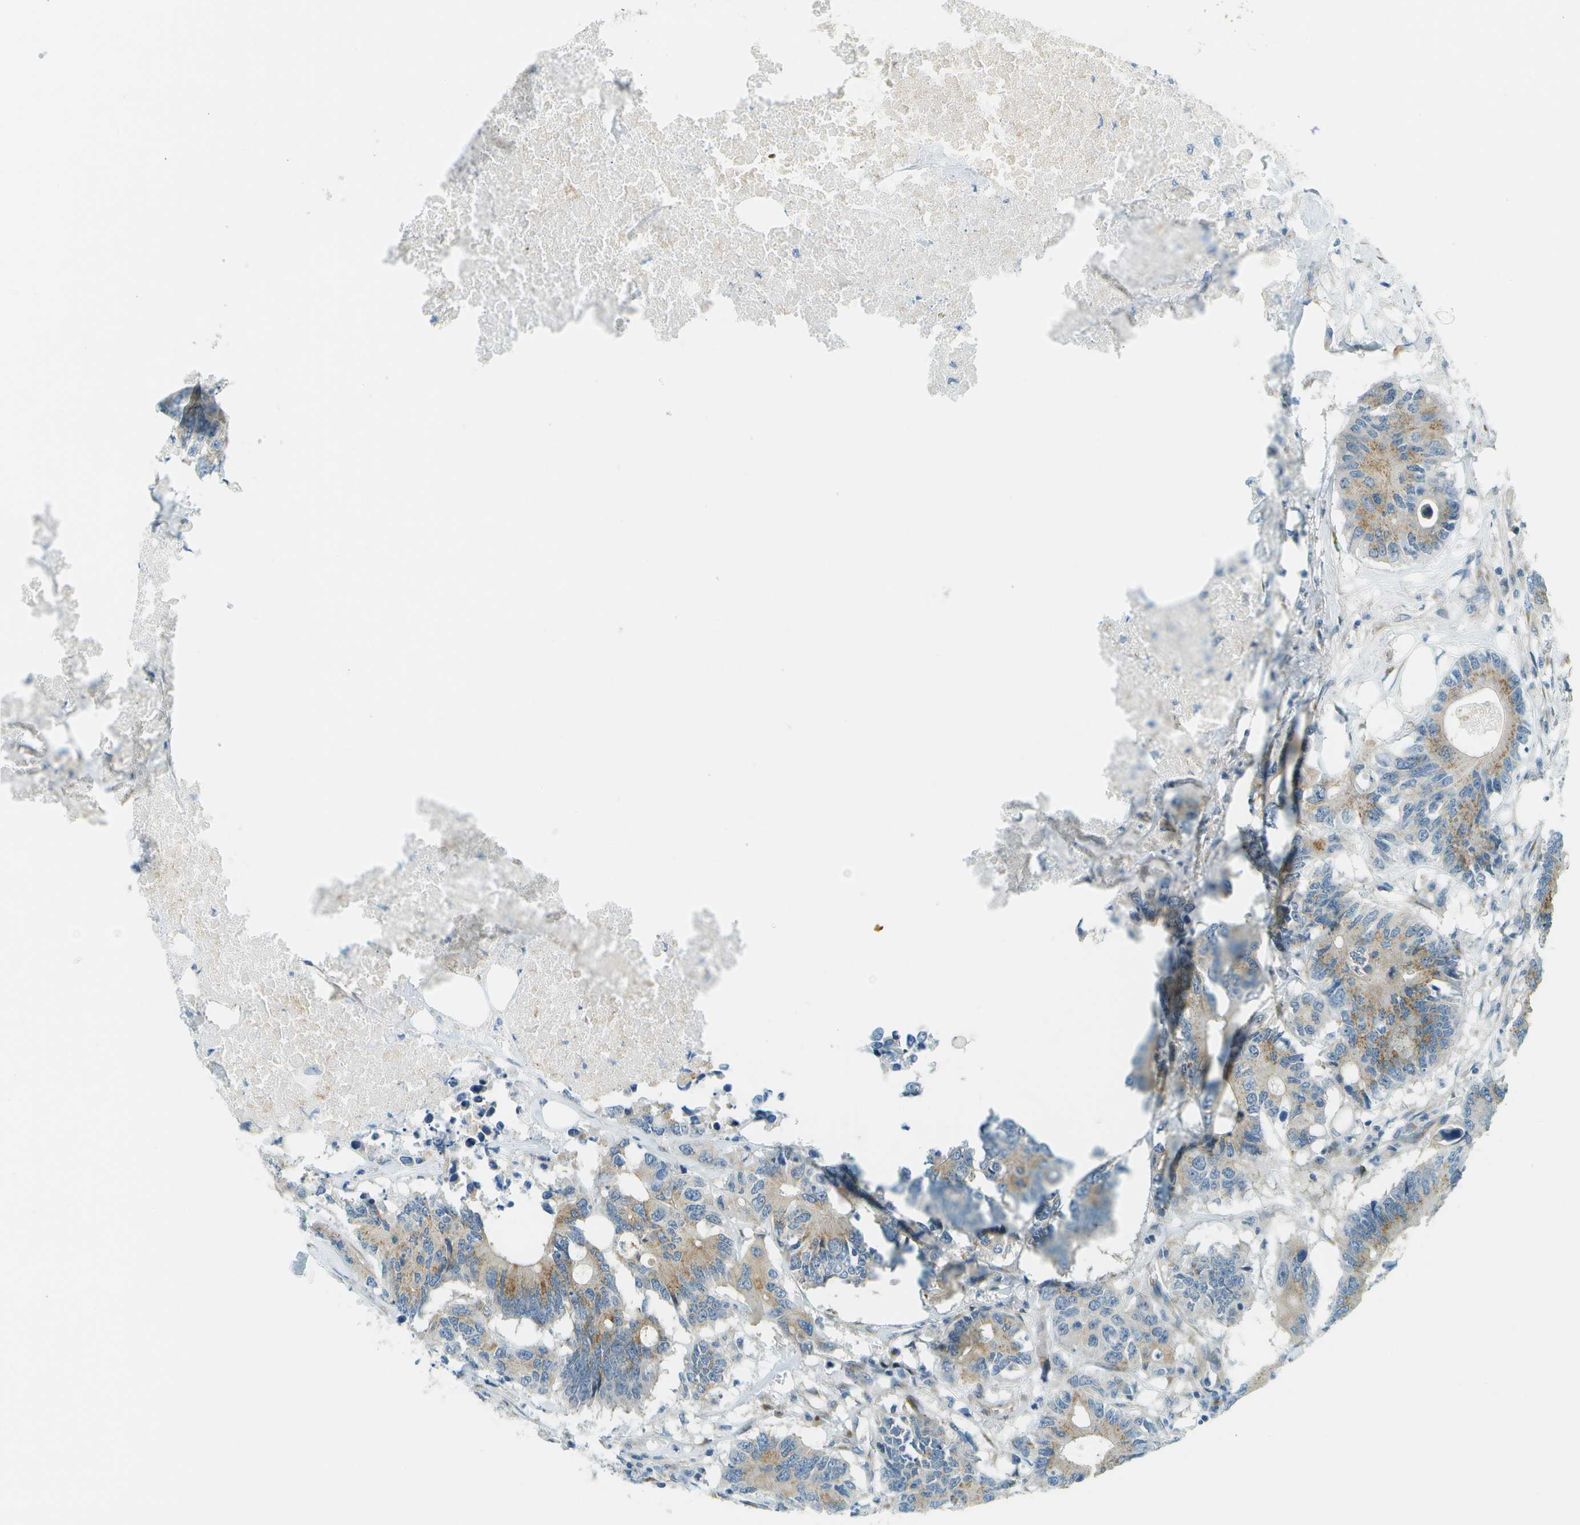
{"staining": {"intensity": "moderate", "quantity": ">75%", "location": "cytoplasmic/membranous"}, "tissue": "colorectal cancer", "cell_type": "Tumor cells", "image_type": "cancer", "snomed": [{"axis": "morphology", "description": "Adenocarcinoma, NOS"}, {"axis": "topography", "description": "Colon"}], "caption": "Immunohistochemical staining of human colorectal cancer (adenocarcinoma) shows medium levels of moderate cytoplasmic/membranous staining in approximately >75% of tumor cells.", "gene": "ACBD3", "patient": {"sex": "male", "age": 71}}